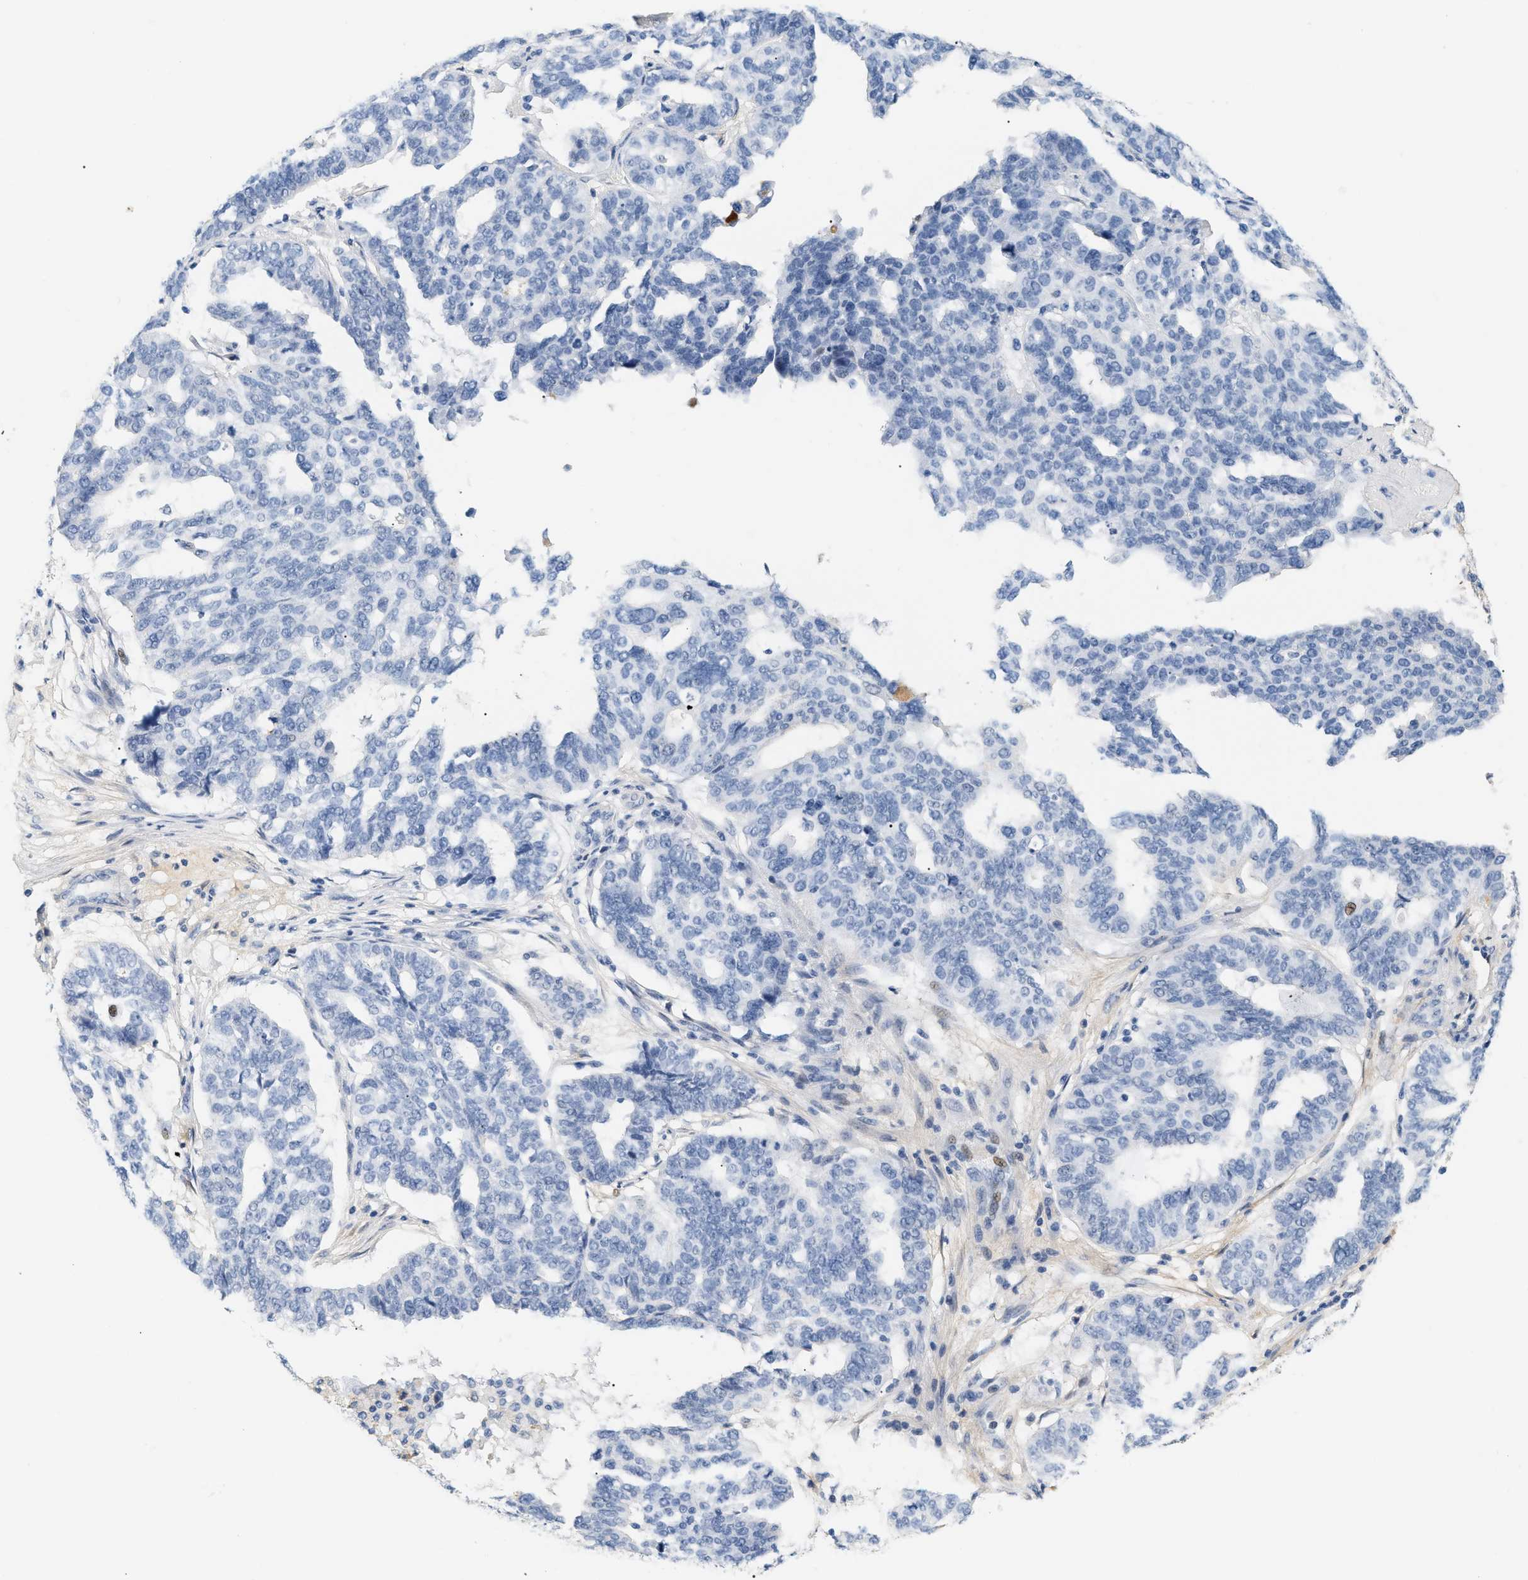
{"staining": {"intensity": "negative", "quantity": "none", "location": "none"}, "tissue": "ovarian cancer", "cell_type": "Tumor cells", "image_type": "cancer", "snomed": [{"axis": "morphology", "description": "Cystadenocarcinoma, serous, NOS"}, {"axis": "topography", "description": "Ovary"}], "caption": "Ovarian cancer was stained to show a protein in brown. There is no significant staining in tumor cells.", "gene": "CFH", "patient": {"sex": "female", "age": 59}}